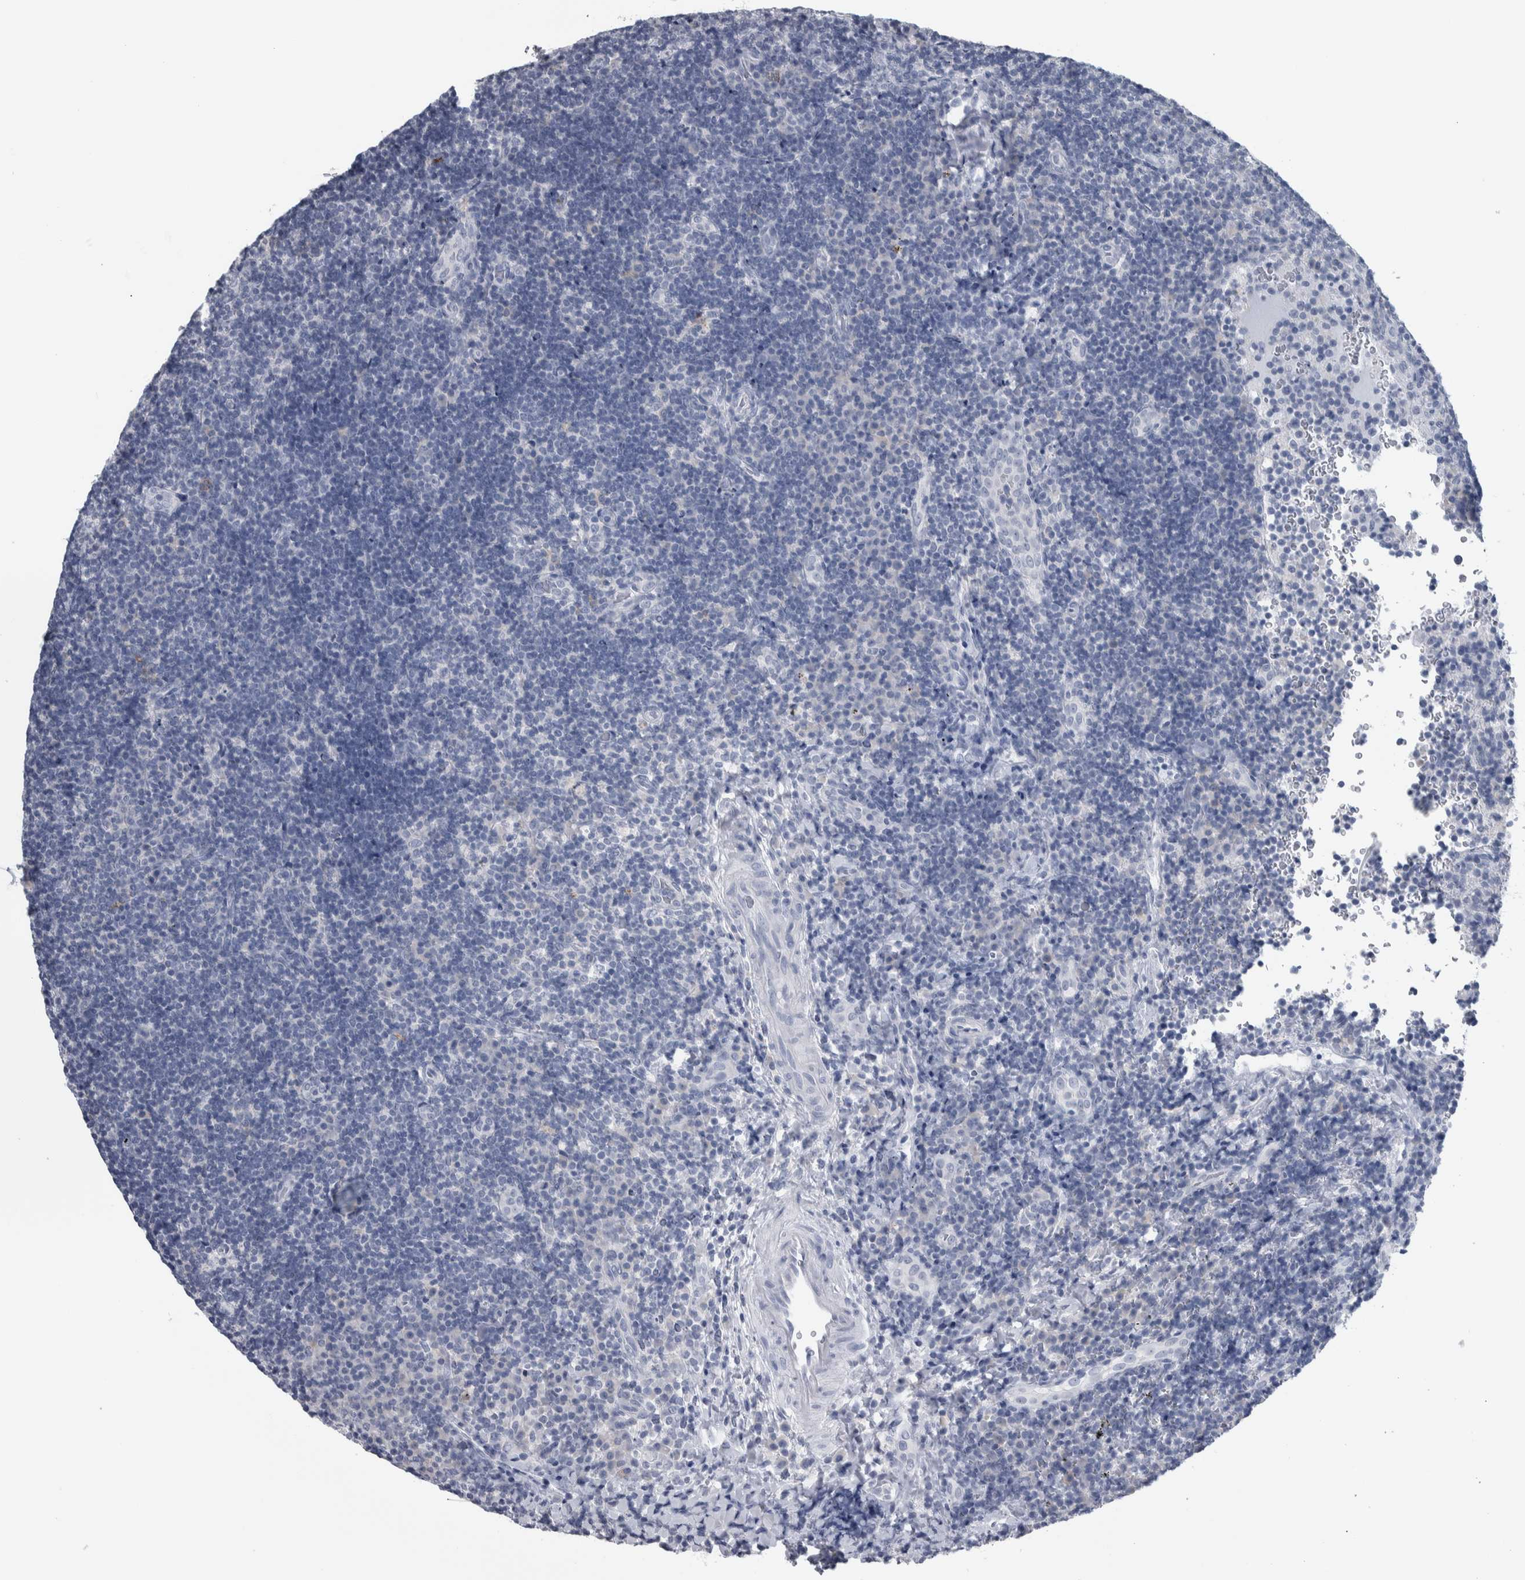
{"staining": {"intensity": "negative", "quantity": "none", "location": "none"}, "tissue": "lymphoma", "cell_type": "Tumor cells", "image_type": "cancer", "snomed": [{"axis": "morphology", "description": "Malignant lymphoma, non-Hodgkin's type, High grade"}, {"axis": "topography", "description": "Tonsil"}], "caption": "The image displays no significant positivity in tumor cells of malignant lymphoma, non-Hodgkin's type (high-grade). Brightfield microscopy of immunohistochemistry stained with DAB (3,3'-diaminobenzidine) (brown) and hematoxylin (blue), captured at high magnification.", "gene": "CDH17", "patient": {"sex": "female", "age": 36}}